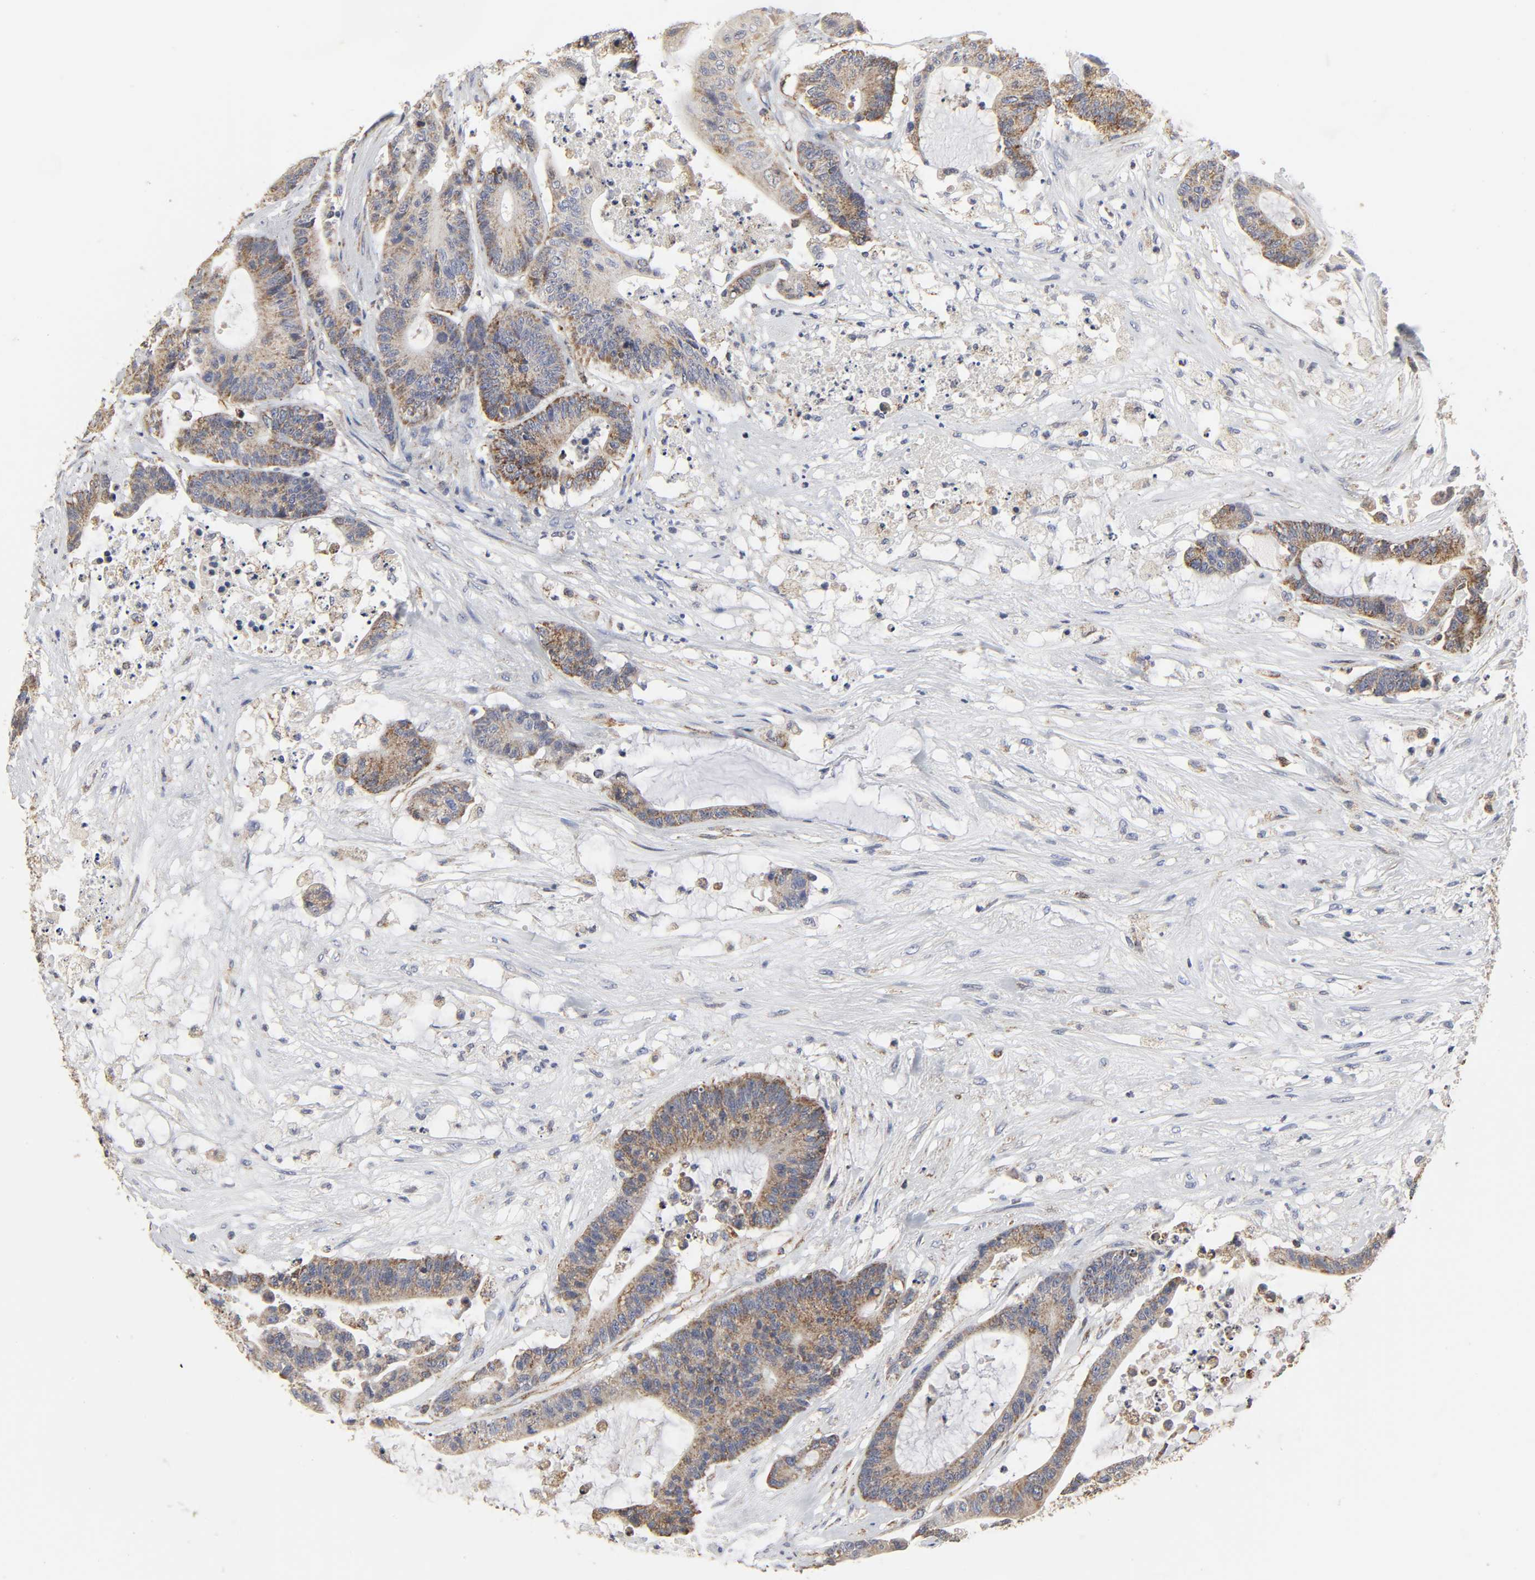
{"staining": {"intensity": "moderate", "quantity": ">75%", "location": "cytoplasmic/membranous"}, "tissue": "colorectal cancer", "cell_type": "Tumor cells", "image_type": "cancer", "snomed": [{"axis": "morphology", "description": "Adenocarcinoma, NOS"}, {"axis": "topography", "description": "Colon"}], "caption": "Colorectal cancer (adenocarcinoma) stained with DAB immunohistochemistry shows medium levels of moderate cytoplasmic/membranous staining in about >75% of tumor cells.", "gene": "COX6B1", "patient": {"sex": "female", "age": 84}}